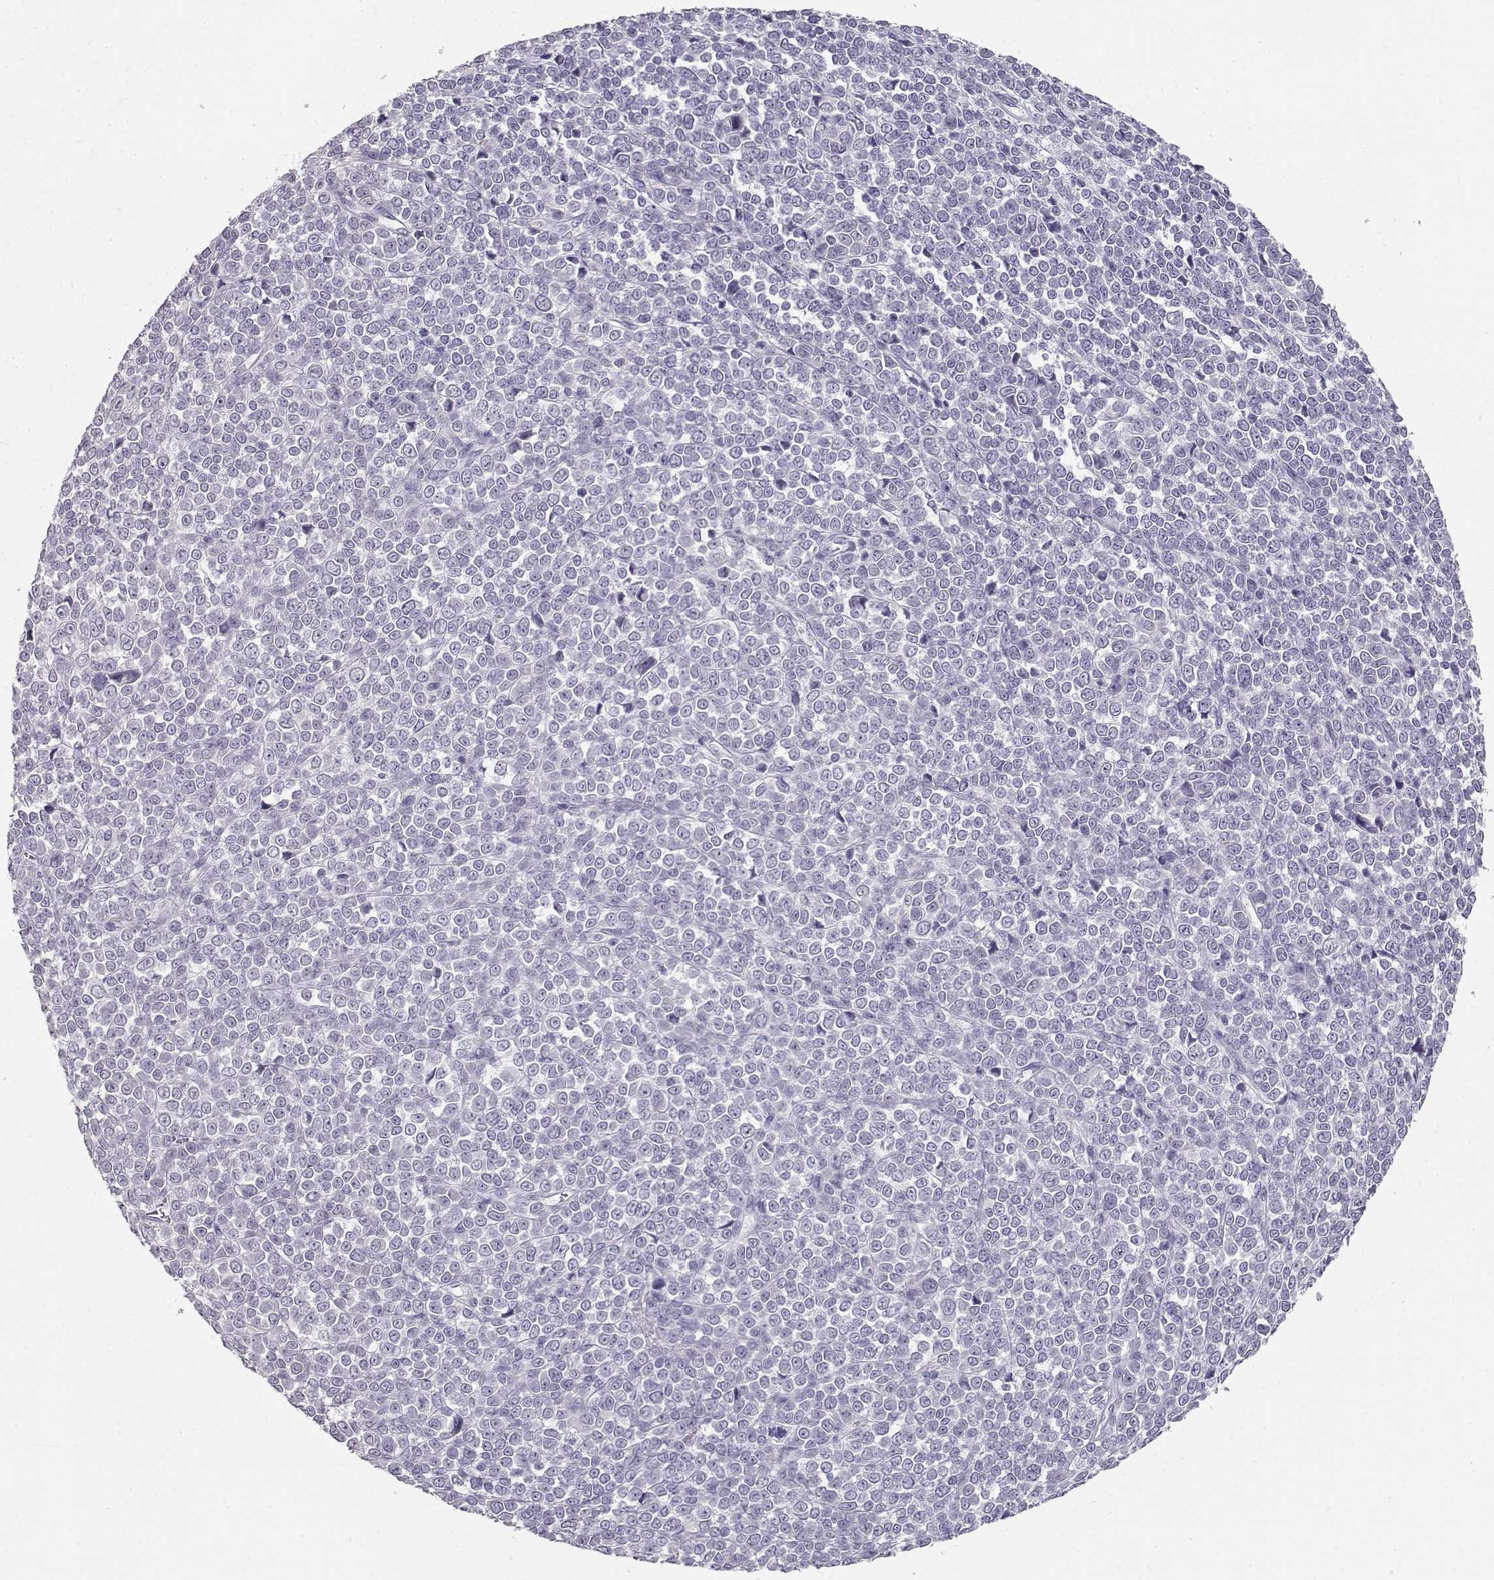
{"staining": {"intensity": "negative", "quantity": "none", "location": "none"}, "tissue": "melanoma", "cell_type": "Tumor cells", "image_type": "cancer", "snomed": [{"axis": "morphology", "description": "Malignant melanoma, NOS"}, {"axis": "topography", "description": "Skin"}], "caption": "Melanoma stained for a protein using immunohistochemistry demonstrates no expression tumor cells.", "gene": "NUTM1", "patient": {"sex": "female", "age": 95}}